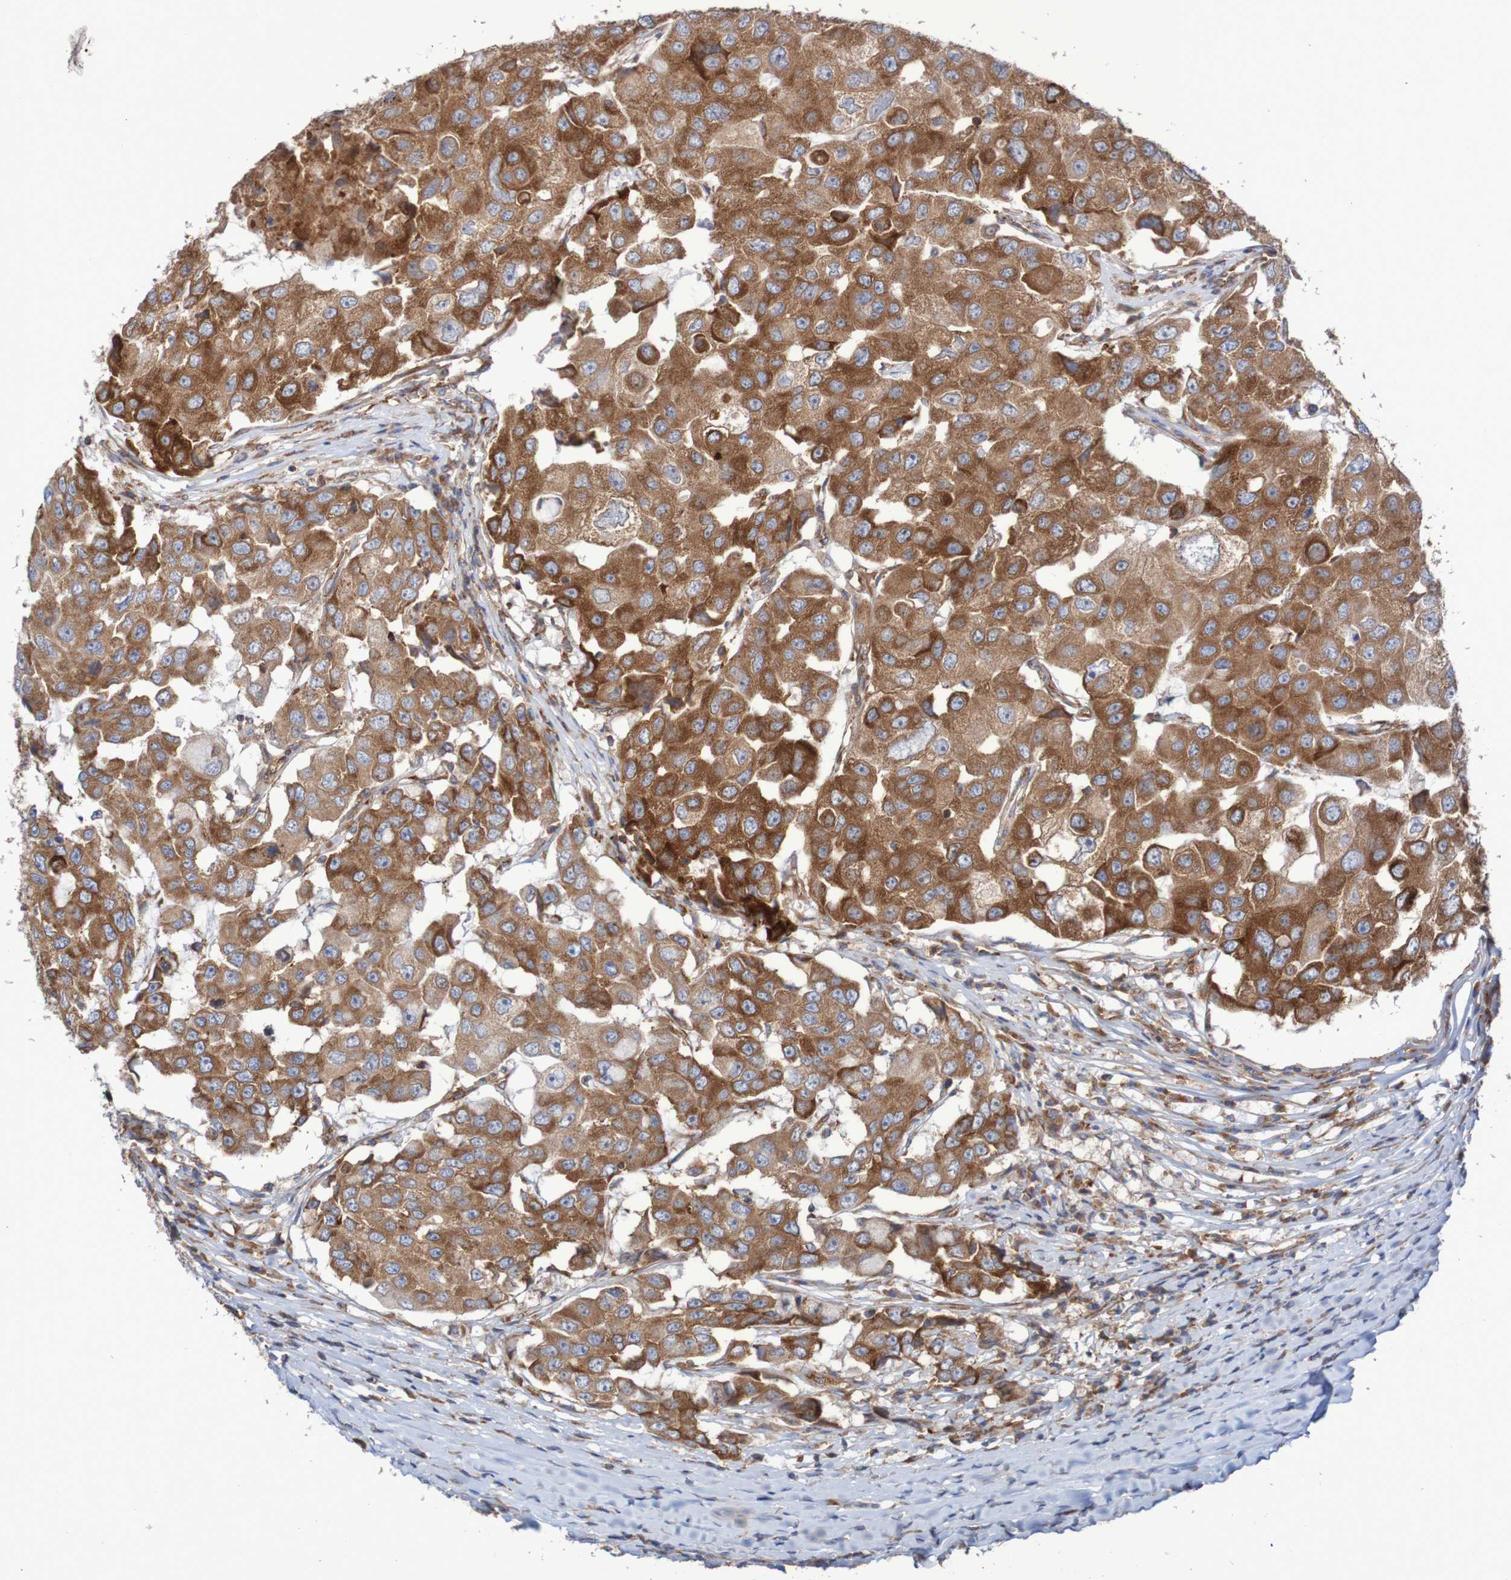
{"staining": {"intensity": "strong", "quantity": ">75%", "location": "cytoplasmic/membranous"}, "tissue": "breast cancer", "cell_type": "Tumor cells", "image_type": "cancer", "snomed": [{"axis": "morphology", "description": "Duct carcinoma"}, {"axis": "topography", "description": "Breast"}], "caption": "This micrograph shows breast cancer (invasive ductal carcinoma) stained with immunohistochemistry to label a protein in brown. The cytoplasmic/membranous of tumor cells show strong positivity for the protein. Nuclei are counter-stained blue.", "gene": "FXR2", "patient": {"sex": "female", "age": 27}}